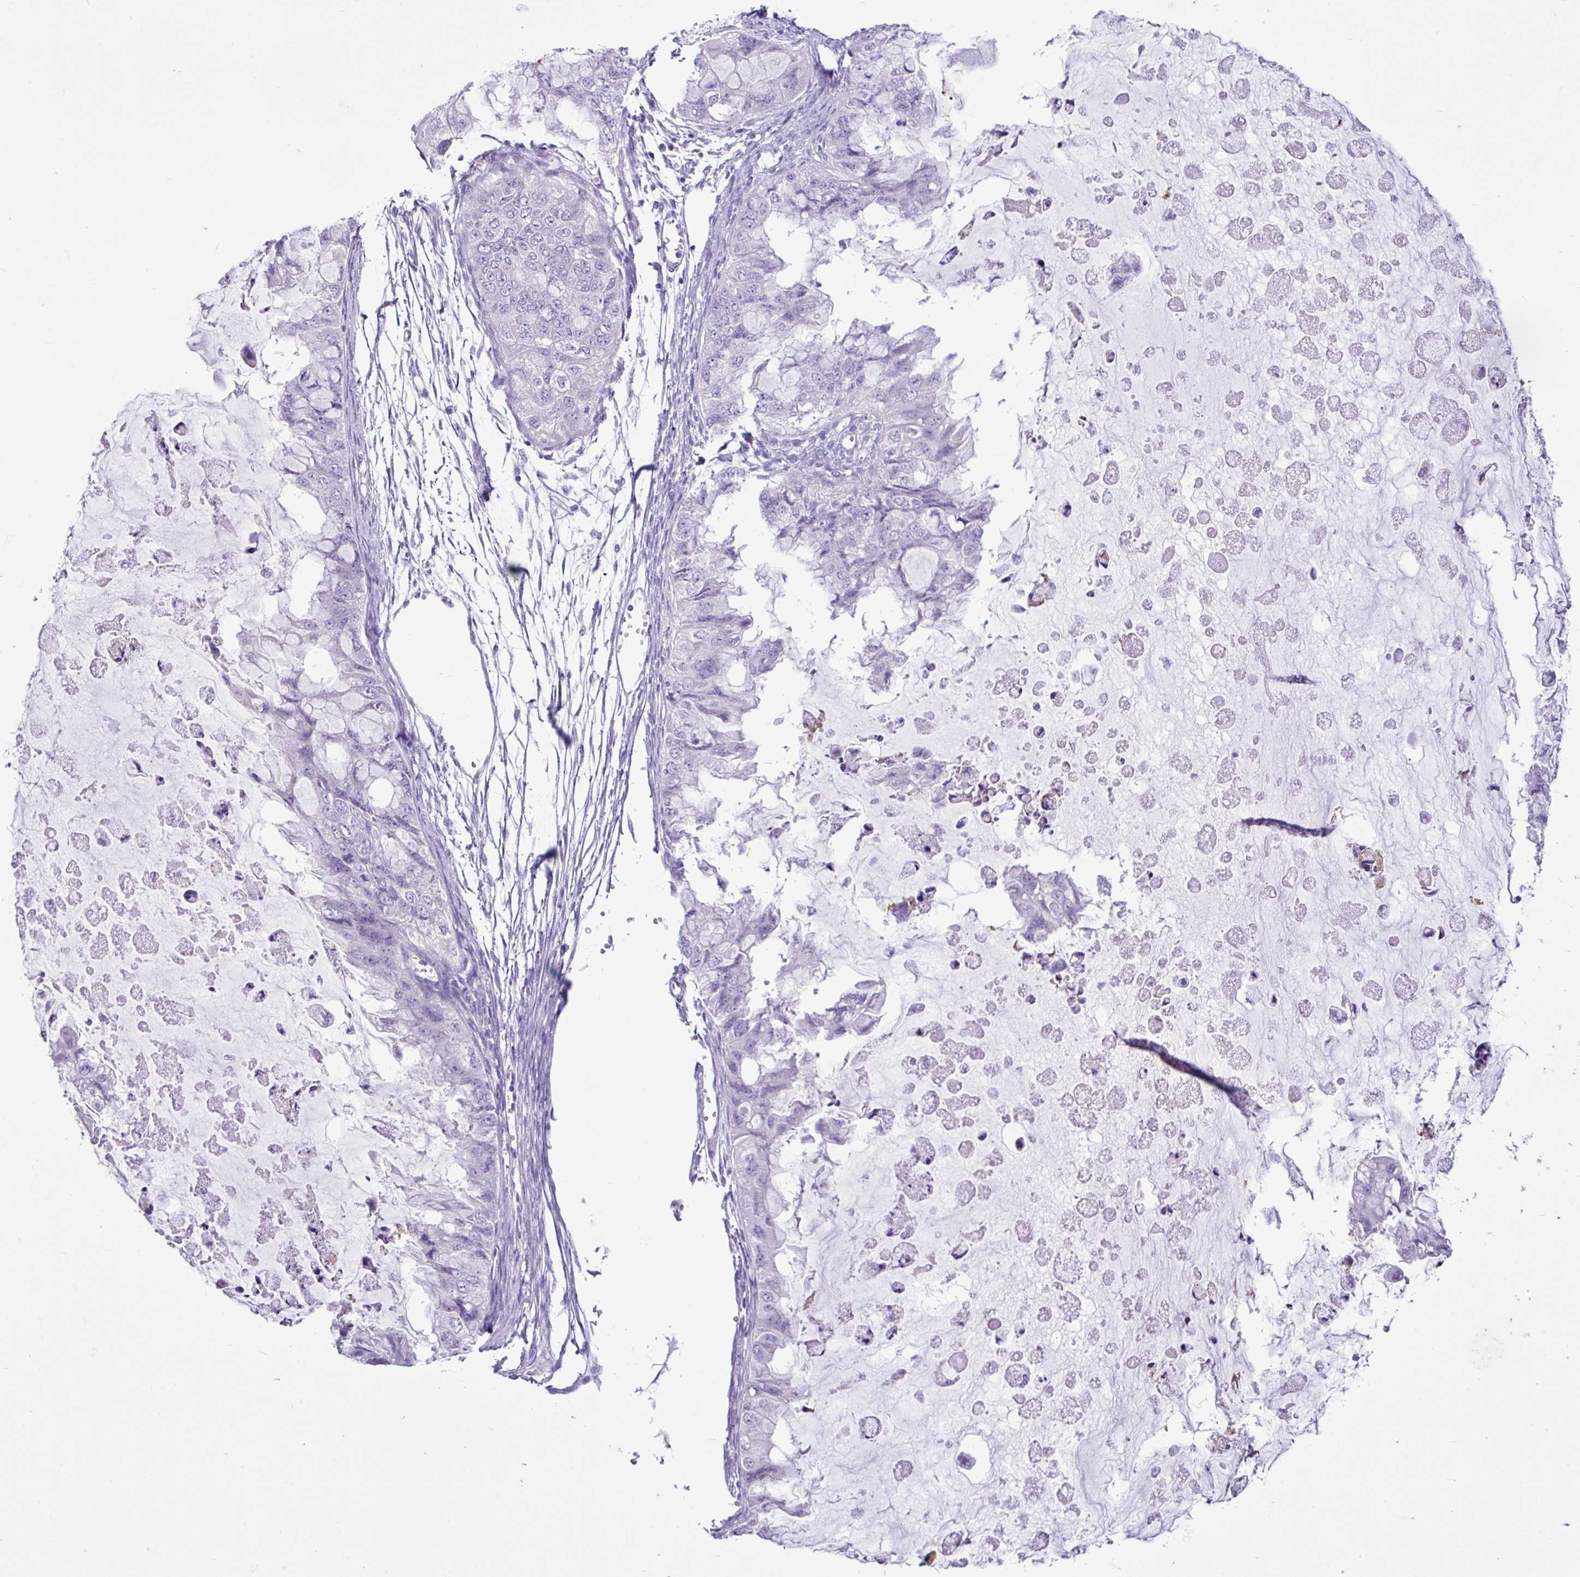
{"staining": {"intensity": "negative", "quantity": "none", "location": "none"}, "tissue": "ovarian cancer", "cell_type": "Tumor cells", "image_type": "cancer", "snomed": [{"axis": "morphology", "description": "Cystadenocarcinoma, mucinous, NOS"}, {"axis": "topography", "description": "Ovary"}], "caption": "High magnification brightfield microscopy of ovarian cancer (mucinous cystadenocarcinoma) stained with DAB (3,3'-diaminobenzidine) (brown) and counterstained with hematoxylin (blue): tumor cells show no significant staining.", "gene": "CYP19A1", "patient": {"sex": "female", "age": 72}}